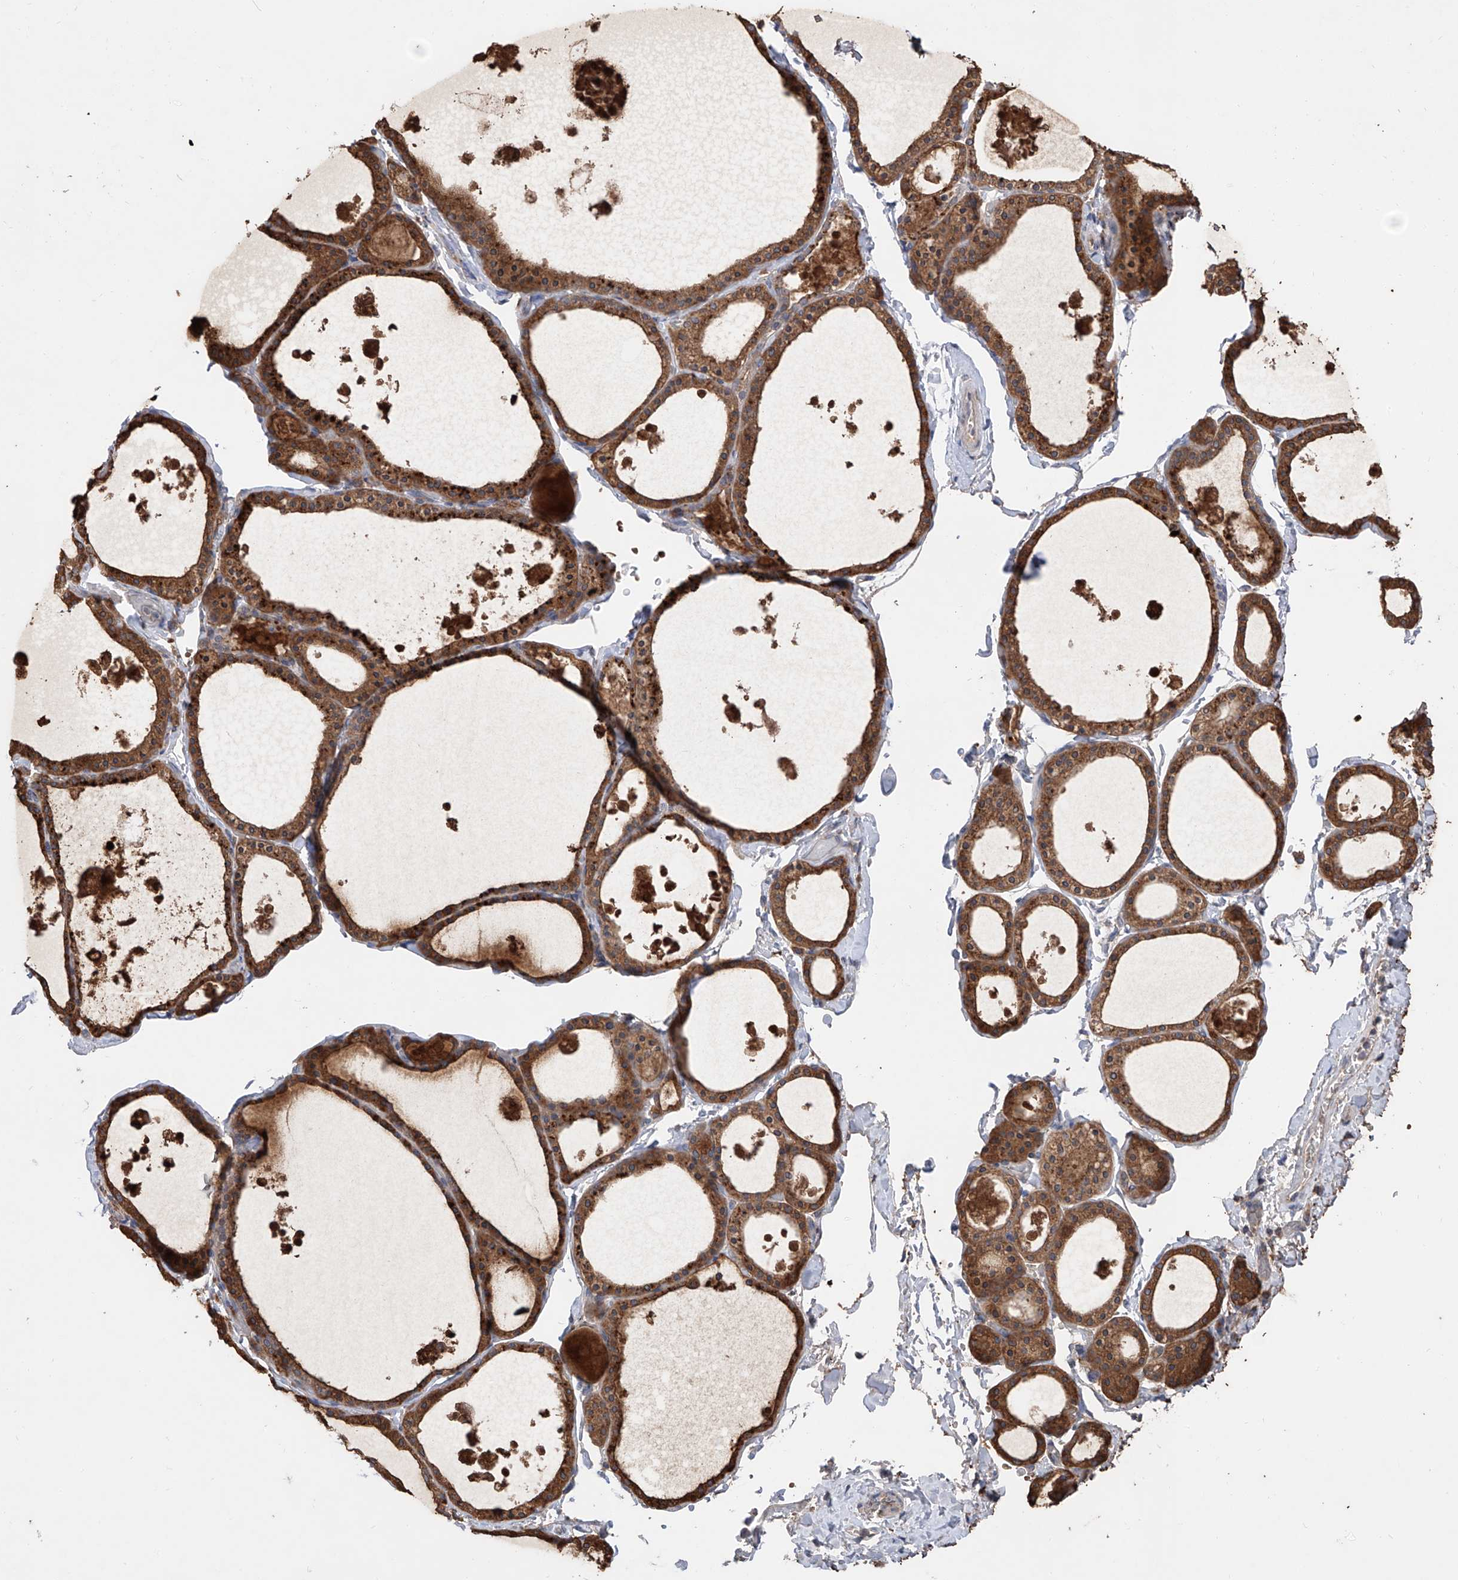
{"staining": {"intensity": "moderate", "quantity": ">75%", "location": "cytoplasmic/membranous"}, "tissue": "thyroid gland", "cell_type": "Glandular cells", "image_type": "normal", "snomed": [{"axis": "morphology", "description": "Normal tissue, NOS"}, {"axis": "topography", "description": "Thyroid gland"}], "caption": "The image reveals staining of unremarkable thyroid gland, revealing moderate cytoplasmic/membranous protein expression (brown color) within glandular cells.", "gene": "EDN1", "patient": {"sex": "male", "age": 56}}